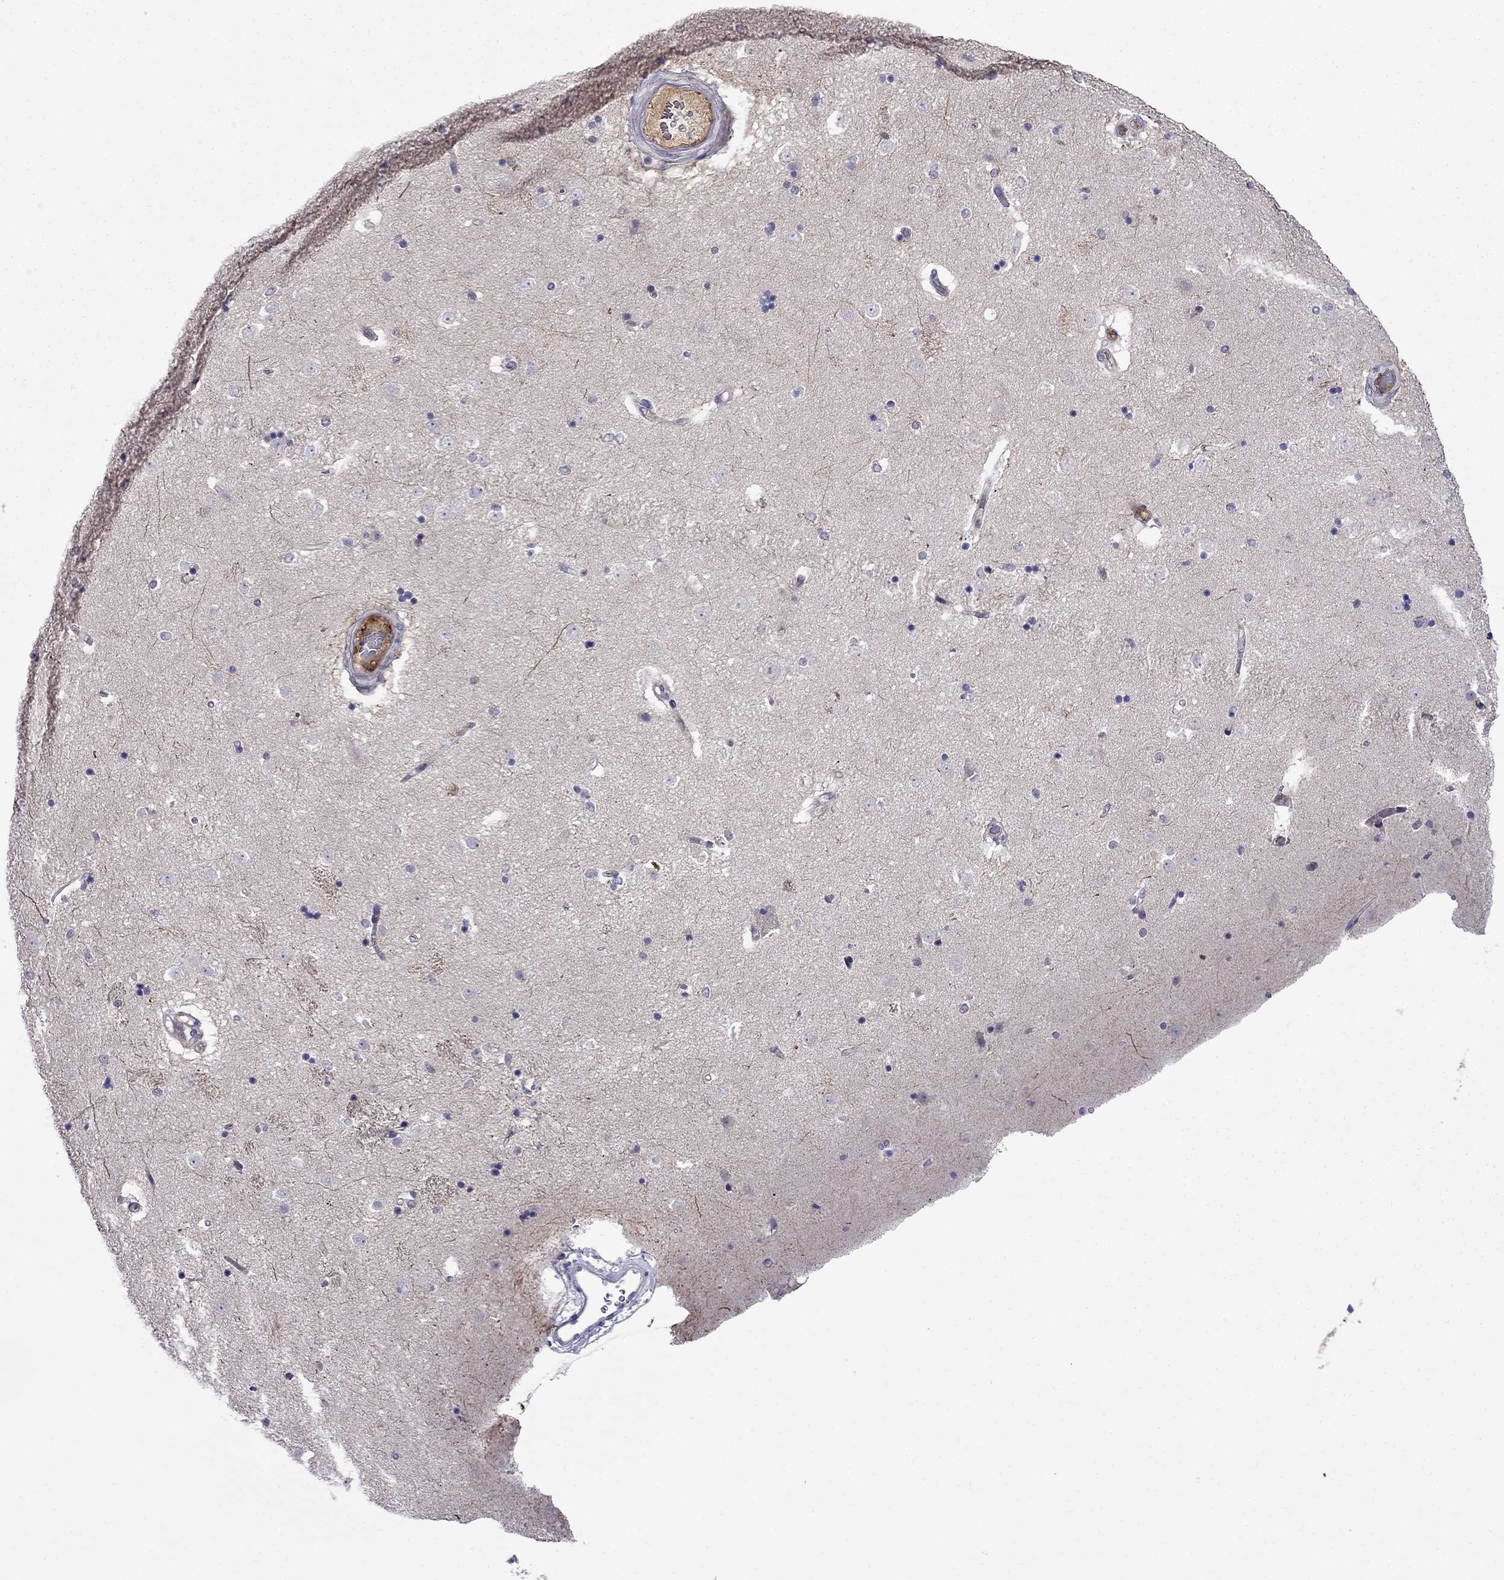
{"staining": {"intensity": "negative", "quantity": "none", "location": "none"}, "tissue": "caudate", "cell_type": "Glial cells", "image_type": "normal", "snomed": [{"axis": "morphology", "description": "Normal tissue, NOS"}, {"axis": "topography", "description": "Lateral ventricle wall"}], "caption": "A high-resolution photomicrograph shows IHC staining of unremarkable caudate, which displays no significant expression in glial cells. The staining is performed using DAB brown chromogen with nuclei counter-stained in using hematoxylin.", "gene": "PI16", "patient": {"sex": "male", "age": 51}}